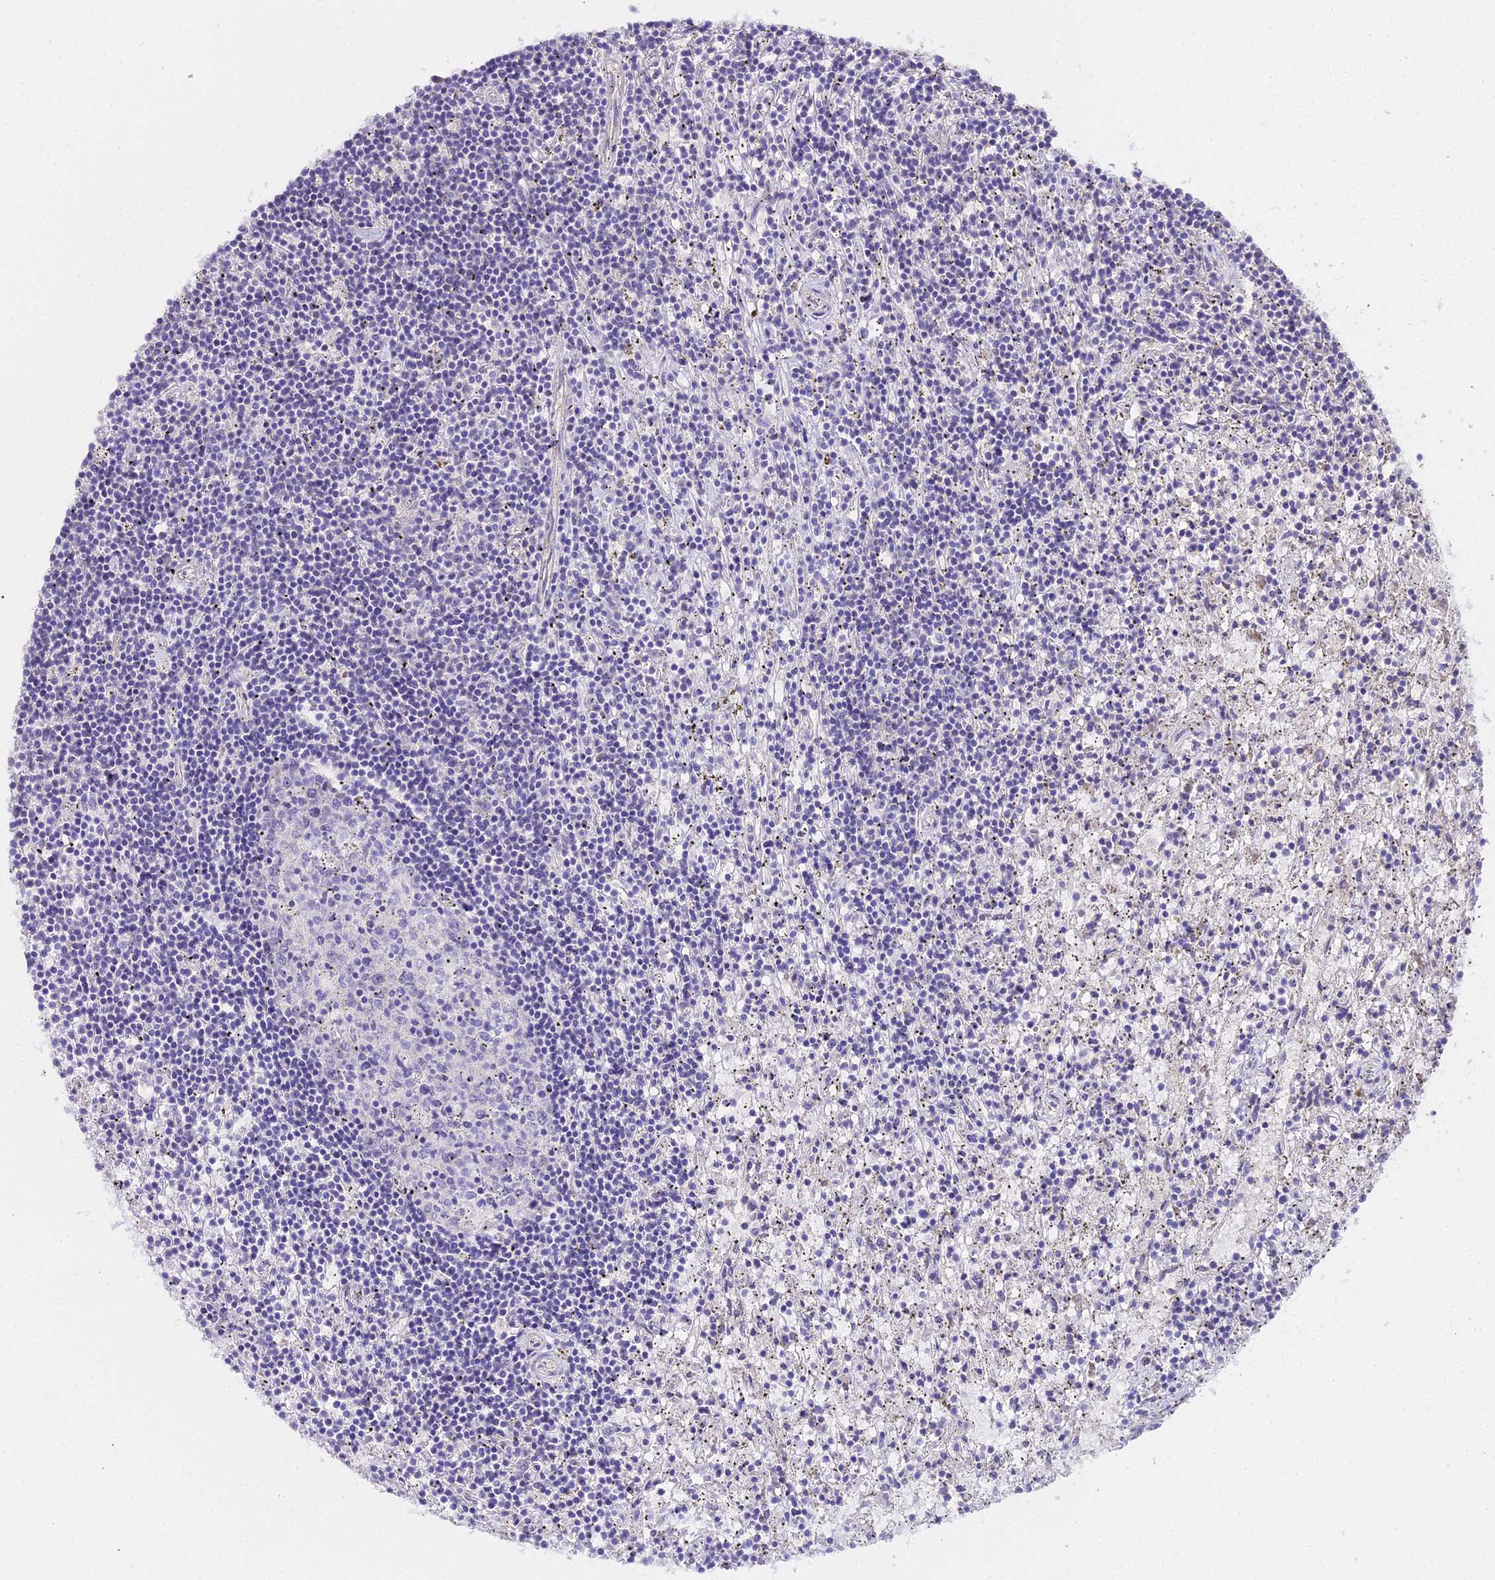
{"staining": {"intensity": "negative", "quantity": "none", "location": "none"}, "tissue": "lymphoma", "cell_type": "Tumor cells", "image_type": "cancer", "snomed": [{"axis": "morphology", "description": "Malignant lymphoma, non-Hodgkin's type, Low grade"}, {"axis": "topography", "description": "Spleen"}], "caption": "Micrograph shows no protein expression in tumor cells of malignant lymphoma, non-Hodgkin's type (low-grade) tissue.", "gene": "METTL13", "patient": {"sex": "male", "age": 76}}